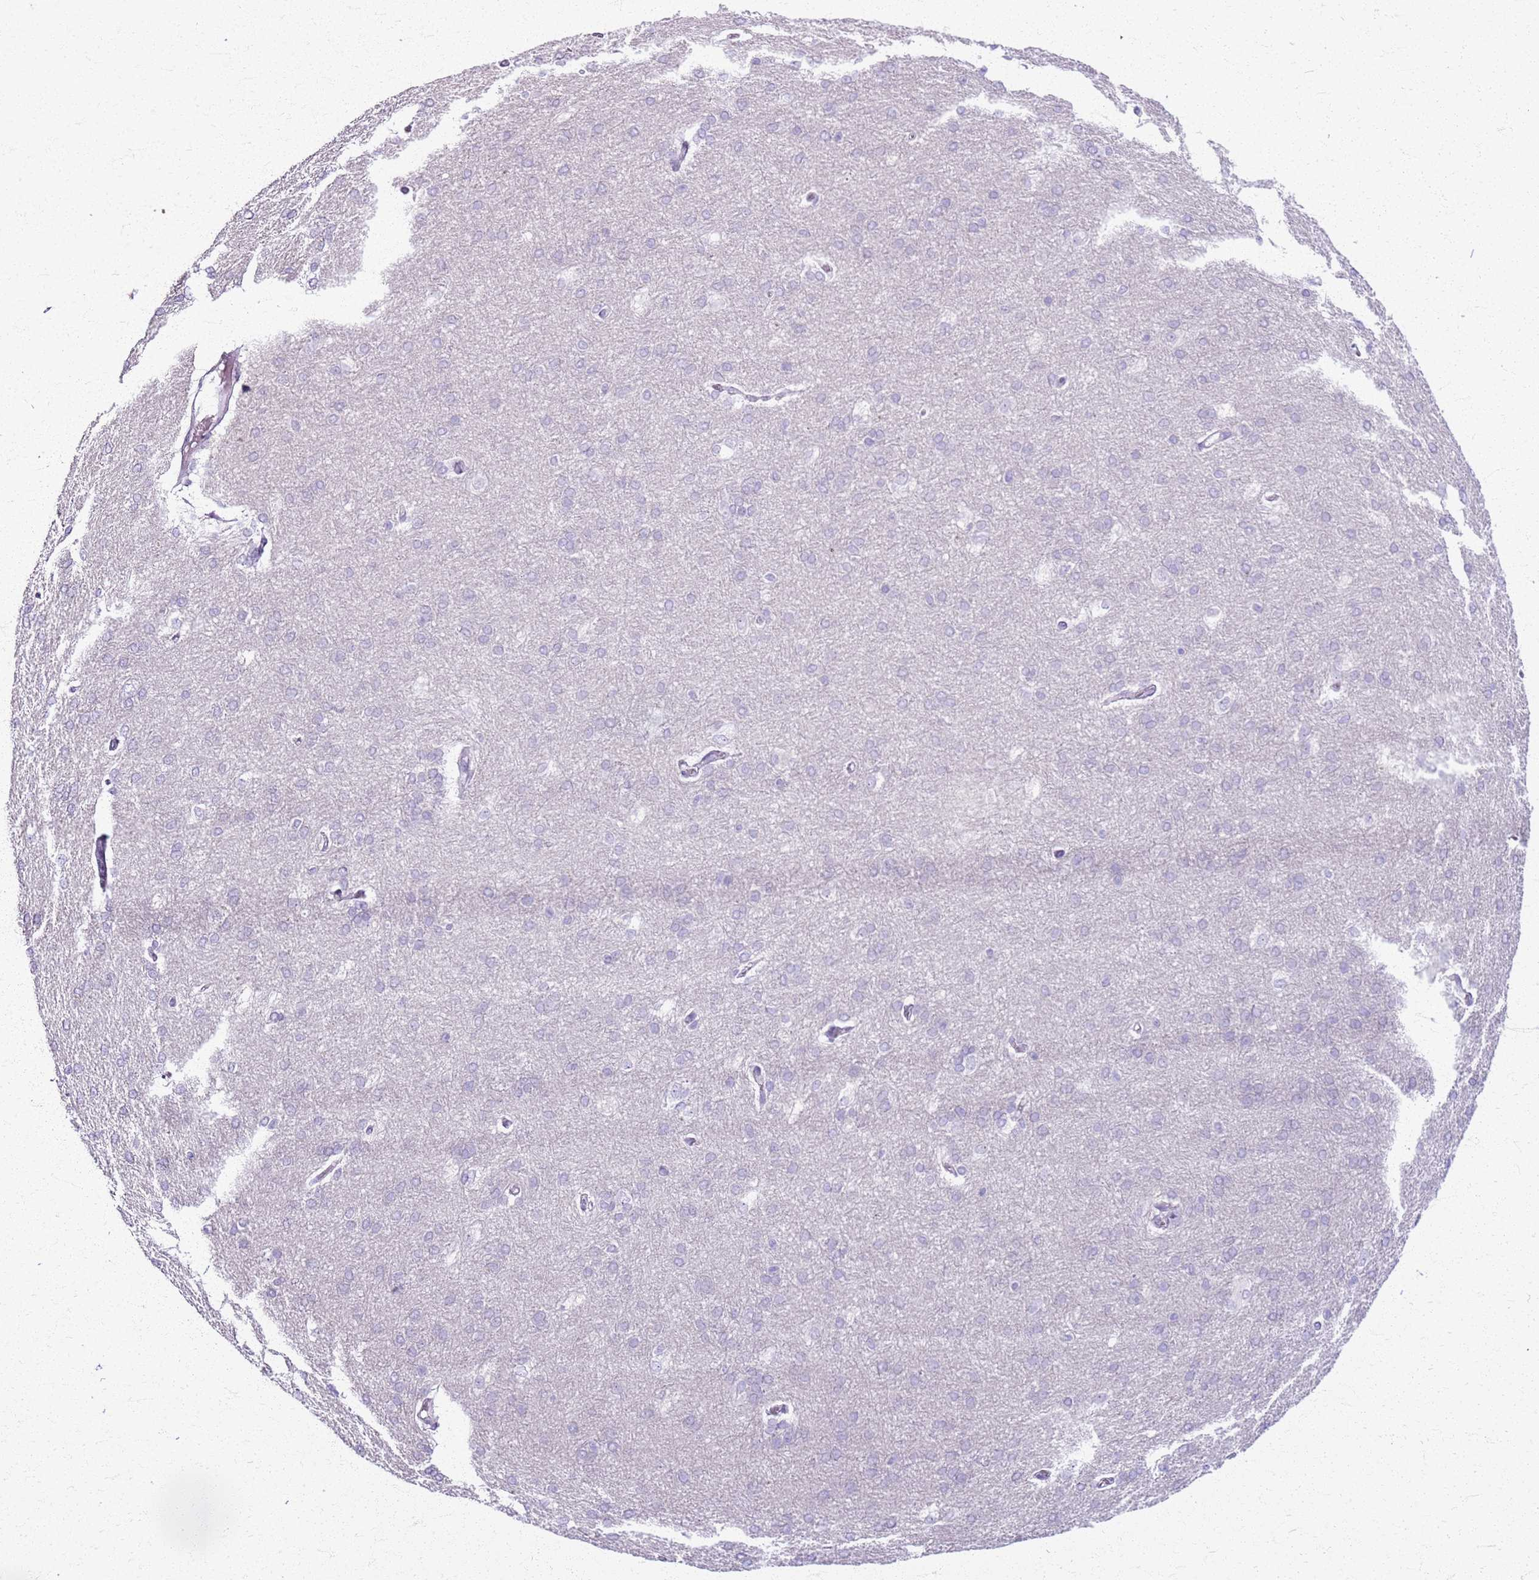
{"staining": {"intensity": "negative", "quantity": "none", "location": "none"}, "tissue": "cerebral cortex", "cell_type": "Endothelial cells", "image_type": "normal", "snomed": [{"axis": "morphology", "description": "Normal tissue, NOS"}, {"axis": "topography", "description": "Cerebral cortex"}], "caption": "Endothelial cells are negative for protein expression in unremarkable human cerebral cortex. (DAB (3,3'-diaminobenzidine) immunohistochemistry with hematoxylin counter stain).", "gene": "CSRP3", "patient": {"sex": "male", "age": 62}}